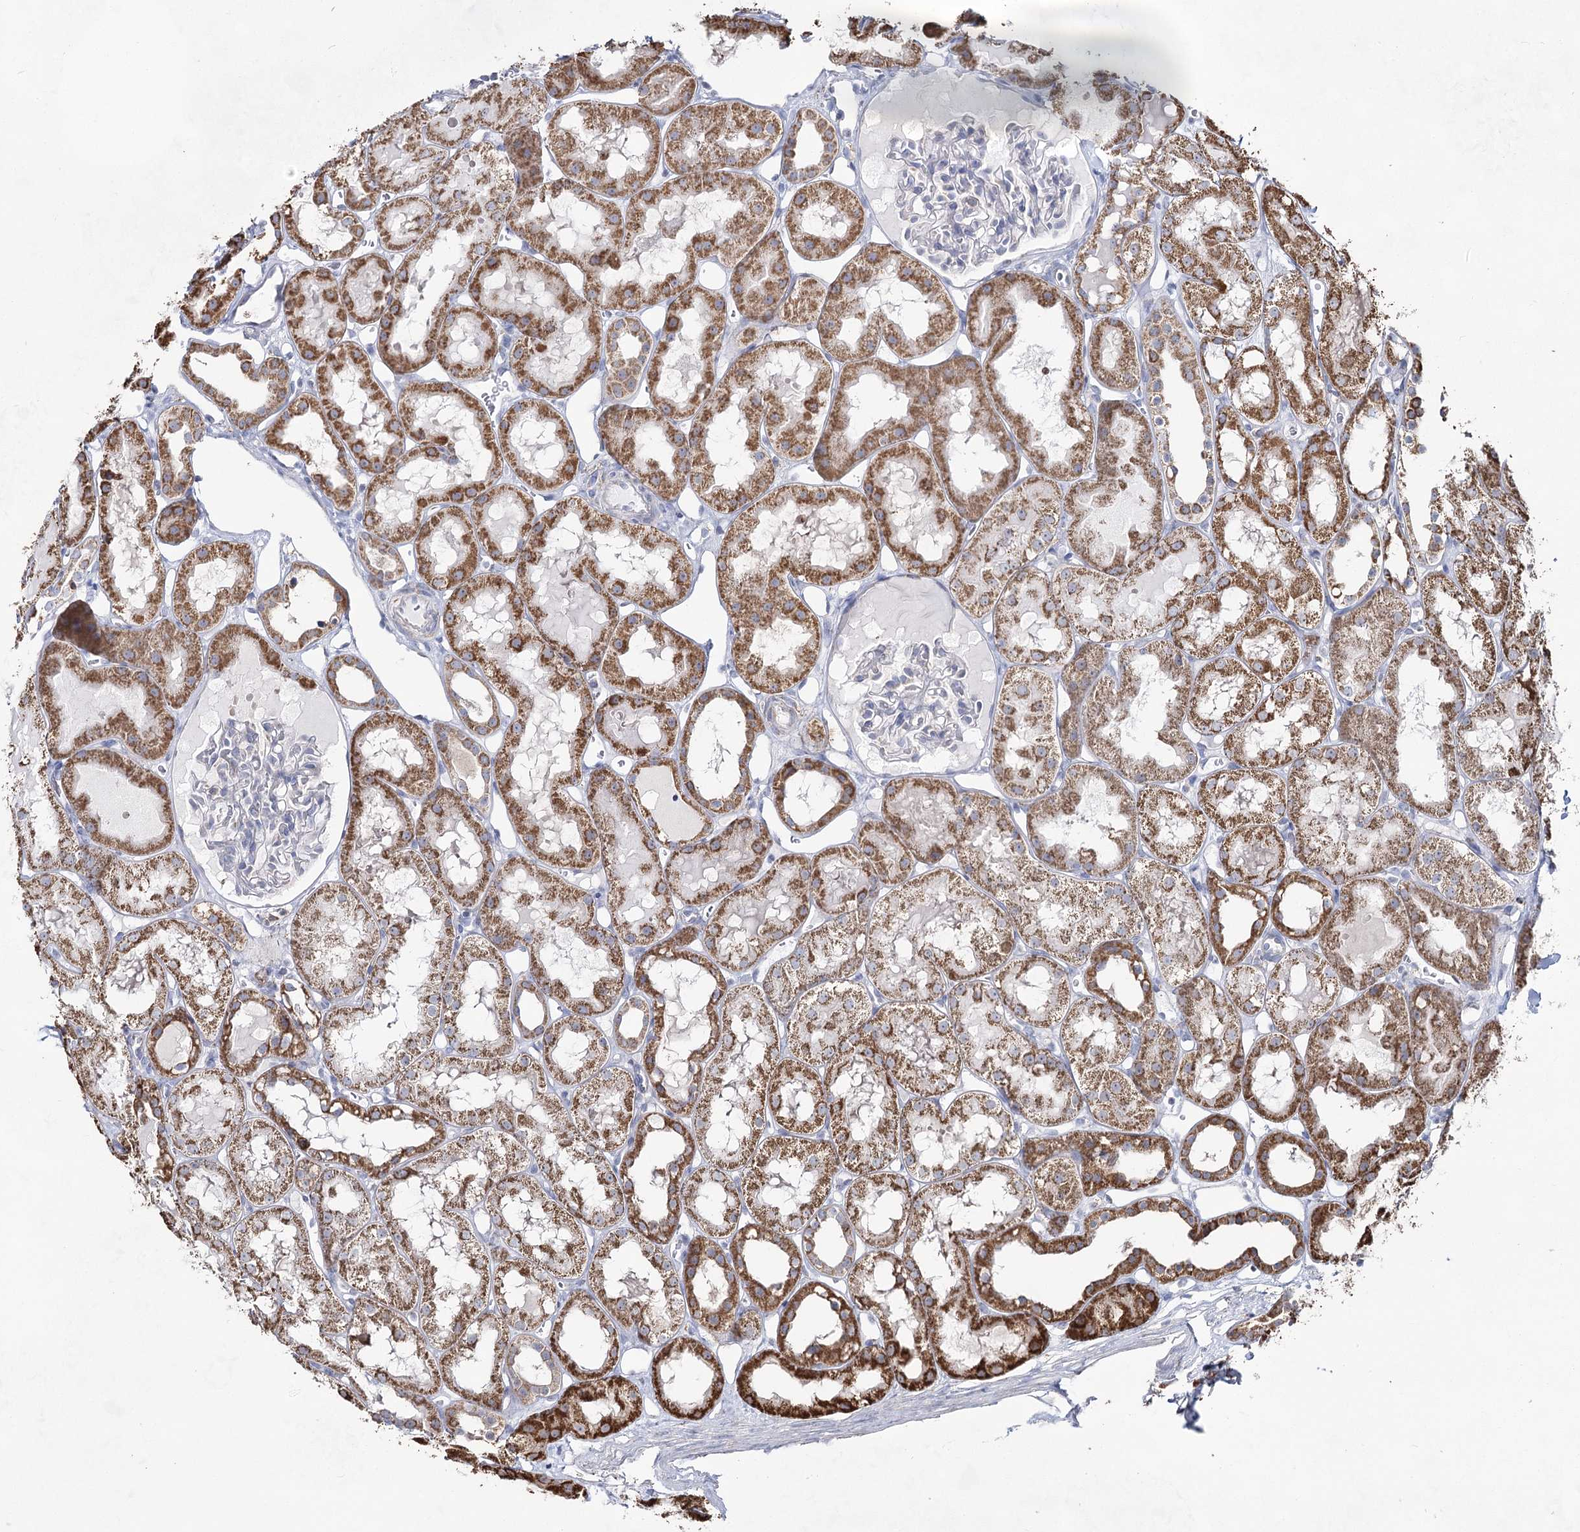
{"staining": {"intensity": "negative", "quantity": "none", "location": "none"}, "tissue": "kidney", "cell_type": "Cells in glomeruli", "image_type": "normal", "snomed": [{"axis": "morphology", "description": "Normal tissue, NOS"}, {"axis": "topography", "description": "Kidney"}, {"axis": "topography", "description": "Urinary bladder"}], "caption": "Image shows no protein expression in cells in glomeruli of benign kidney.", "gene": "CWF19L1", "patient": {"sex": "male", "age": 16}}